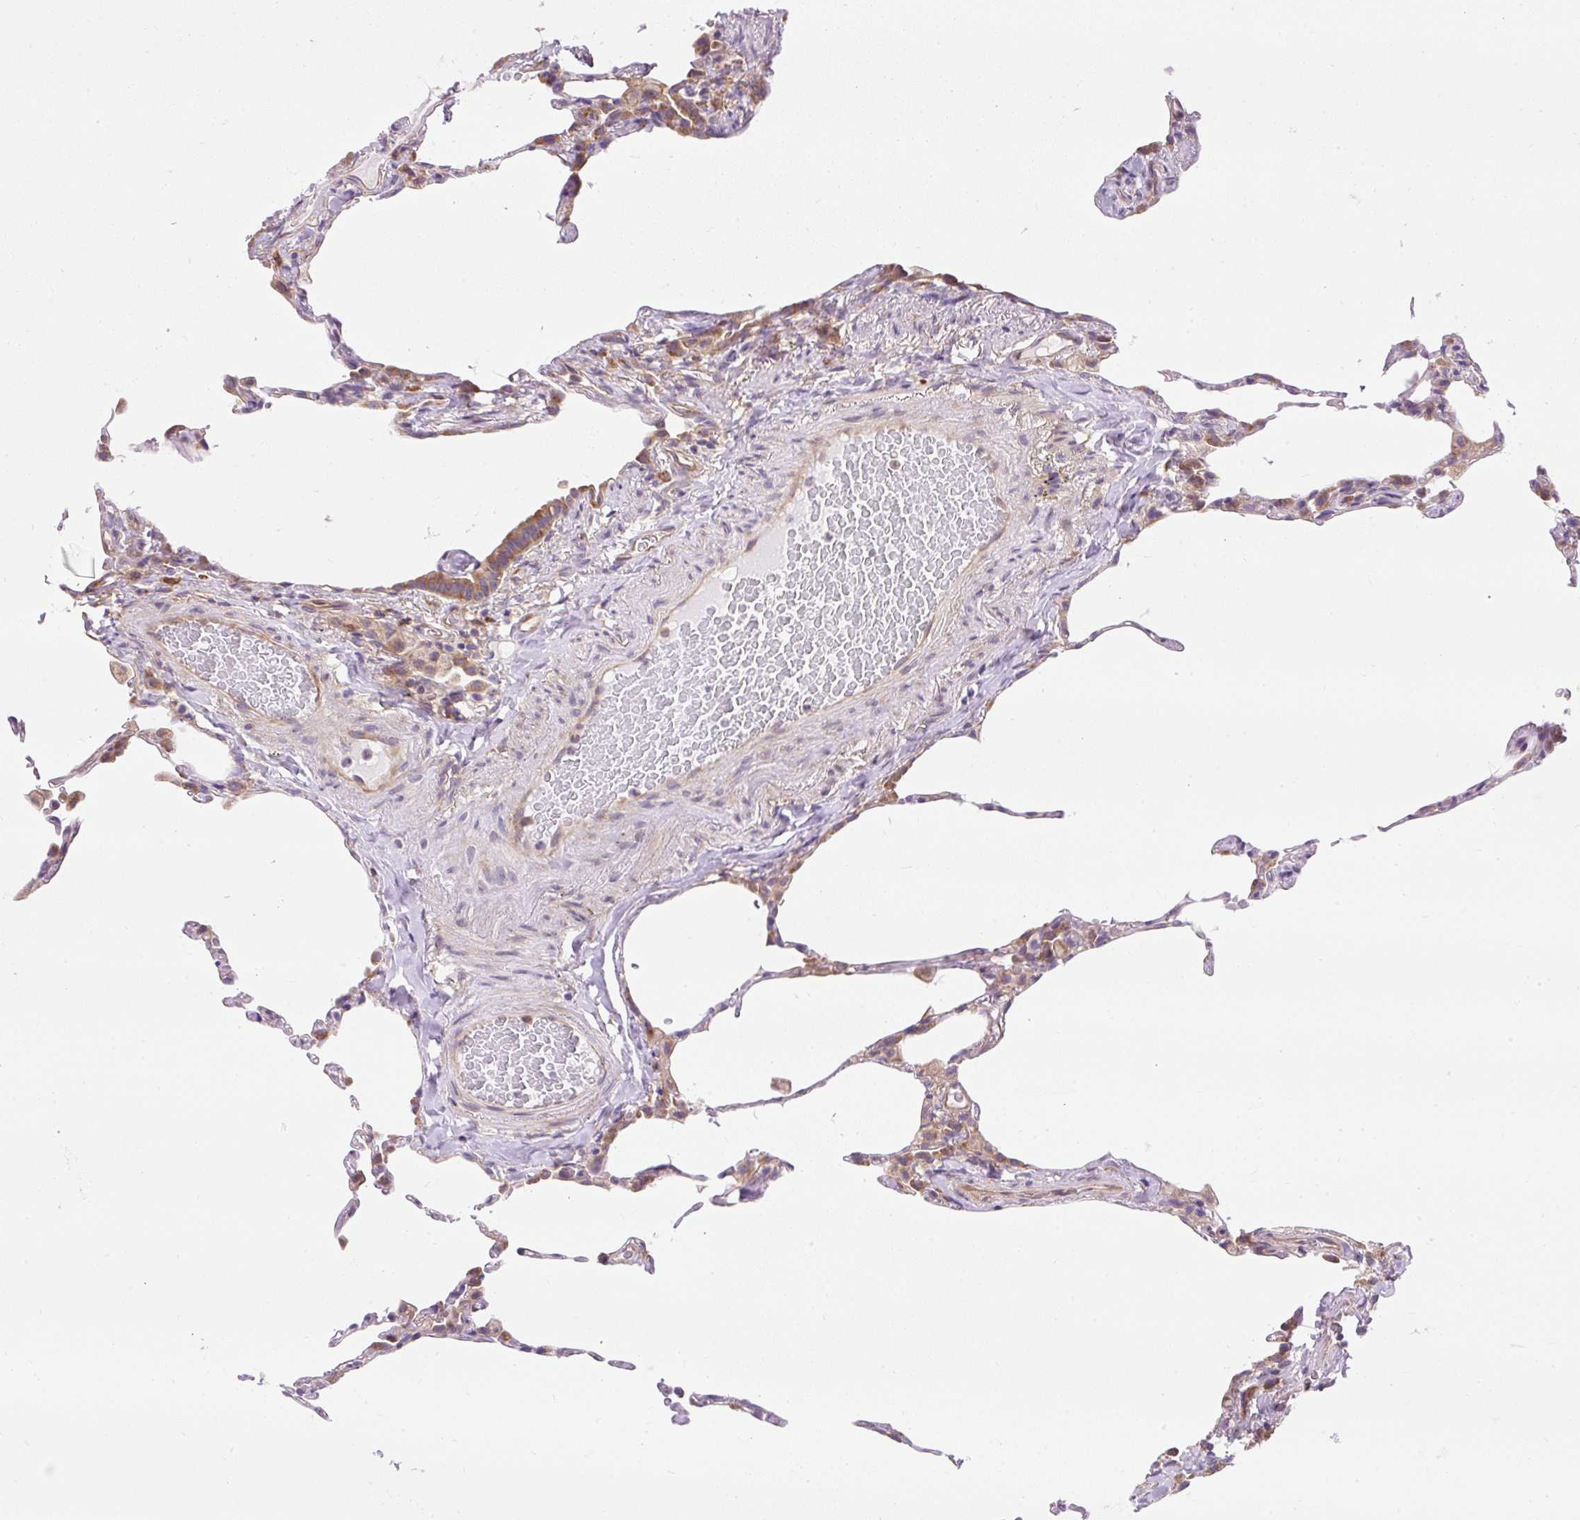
{"staining": {"intensity": "weak", "quantity": "<25%", "location": "cytoplasmic/membranous"}, "tissue": "lung", "cell_type": "Alveolar cells", "image_type": "normal", "snomed": [{"axis": "morphology", "description": "Normal tissue, NOS"}, {"axis": "topography", "description": "Lung"}], "caption": "DAB (3,3'-diaminobenzidine) immunohistochemical staining of benign lung exhibits no significant expression in alveolar cells.", "gene": "GPR45", "patient": {"sex": "female", "age": 57}}